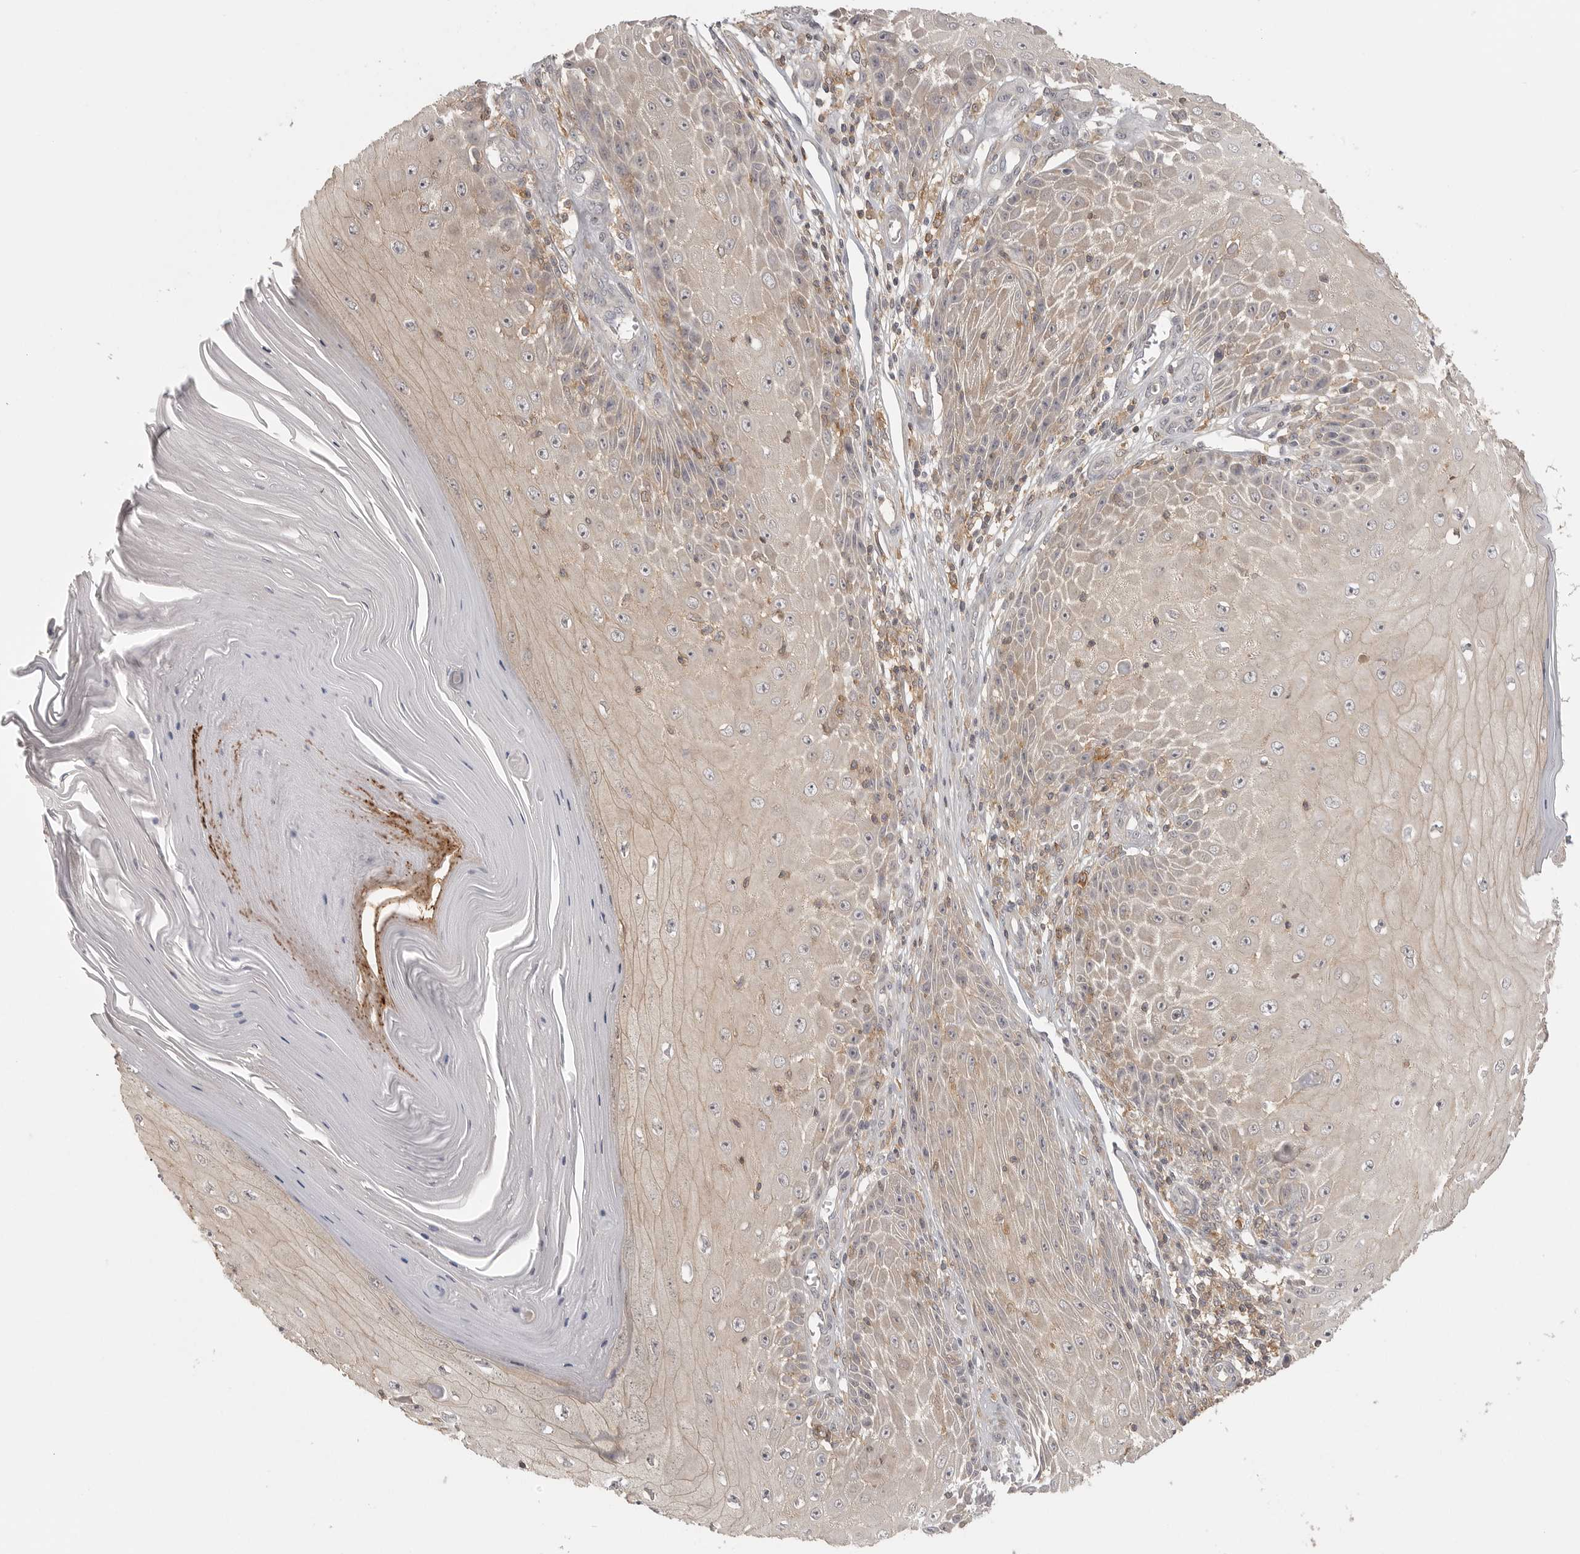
{"staining": {"intensity": "weak", "quantity": "25%-75%", "location": "cytoplasmic/membranous"}, "tissue": "skin cancer", "cell_type": "Tumor cells", "image_type": "cancer", "snomed": [{"axis": "morphology", "description": "Squamous cell carcinoma, NOS"}, {"axis": "topography", "description": "Skin"}], "caption": "This micrograph displays immunohistochemistry (IHC) staining of skin squamous cell carcinoma, with low weak cytoplasmic/membranous staining in about 25%-75% of tumor cells.", "gene": "DBNL", "patient": {"sex": "female", "age": 73}}